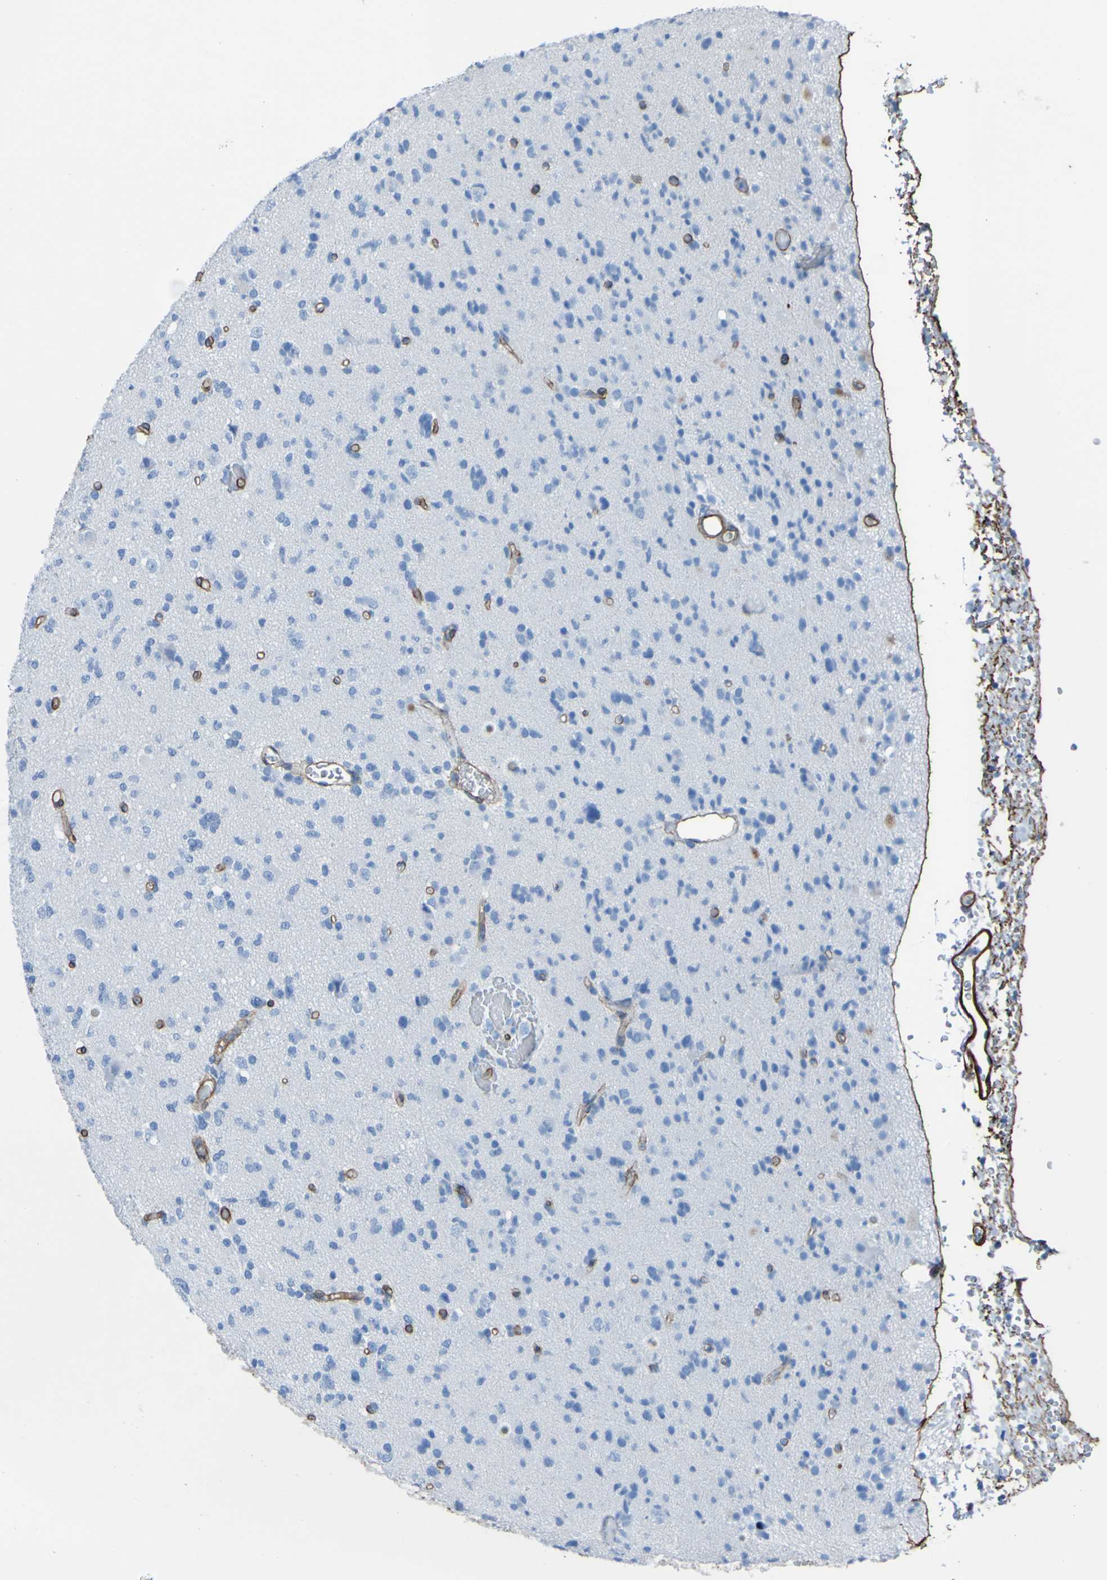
{"staining": {"intensity": "negative", "quantity": "none", "location": "none"}, "tissue": "glioma", "cell_type": "Tumor cells", "image_type": "cancer", "snomed": [{"axis": "morphology", "description": "Glioma, malignant, Low grade"}, {"axis": "topography", "description": "Brain"}], "caption": "Immunohistochemistry (IHC) micrograph of neoplastic tissue: human glioma stained with DAB reveals no significant protein expression in tumor cells. (DAB (3,3'-diaminobenzidine) IHC visualized using brightfield microscopy, high magnification).", "gene": "COL4A2", "patient": {"sex": "female", "age": 22}}